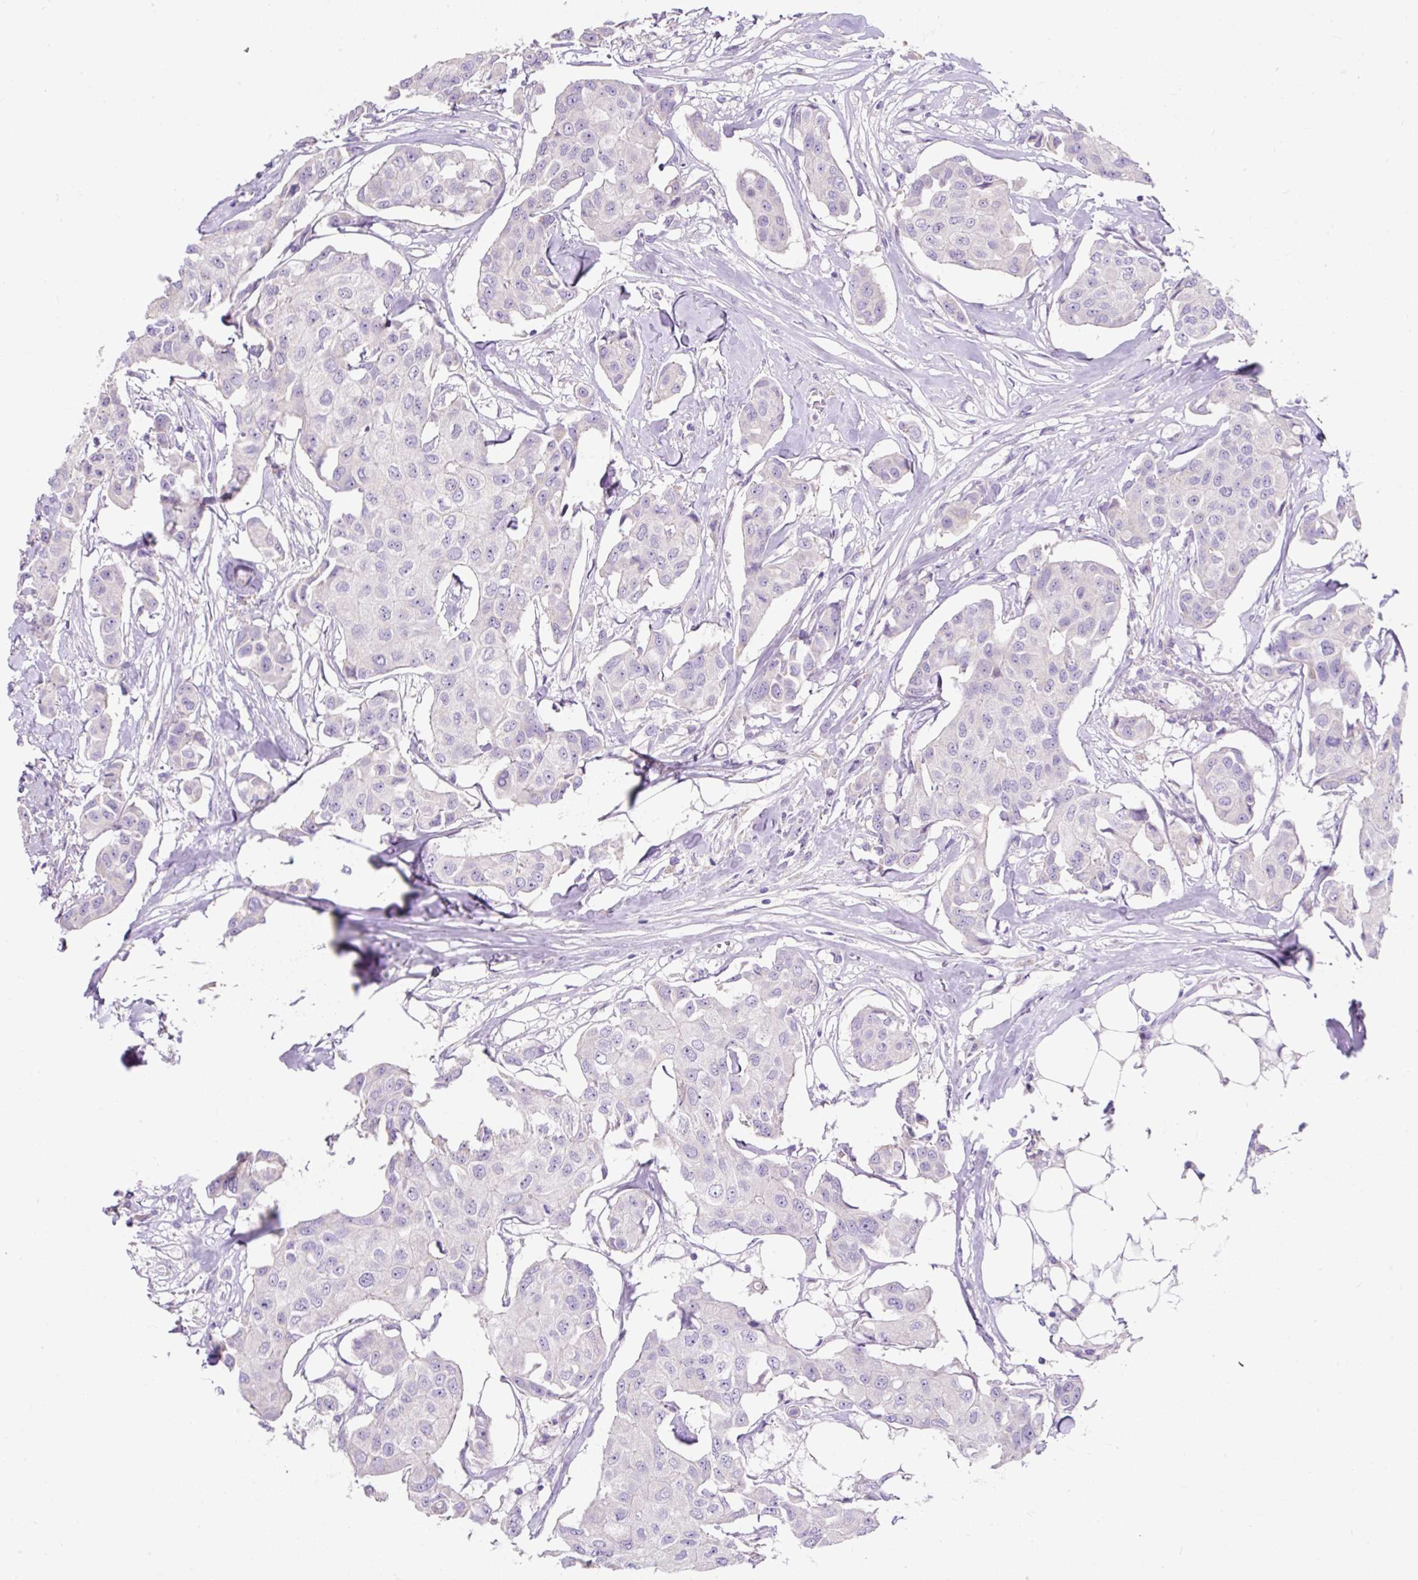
{"staining": {"intensity": "negative", "quantity": "none", "location": "none"}, "tissue": "breast cancer", "cell_type": "Tumor cells", "image_type": "cancer", "snomed": [{"axis": "morphology", "description": "Duct carcinoma"}, {"axis": "topography", "description": "Breast"}, {"axis": "topography", "description": "Lymph node"}], "caption": "Tumor cells are negative for brown protein staining in breast cancer (intraductal carcinoma).", "gene": "SUSD5", "patient": {"sex": "female", "age": 80}}